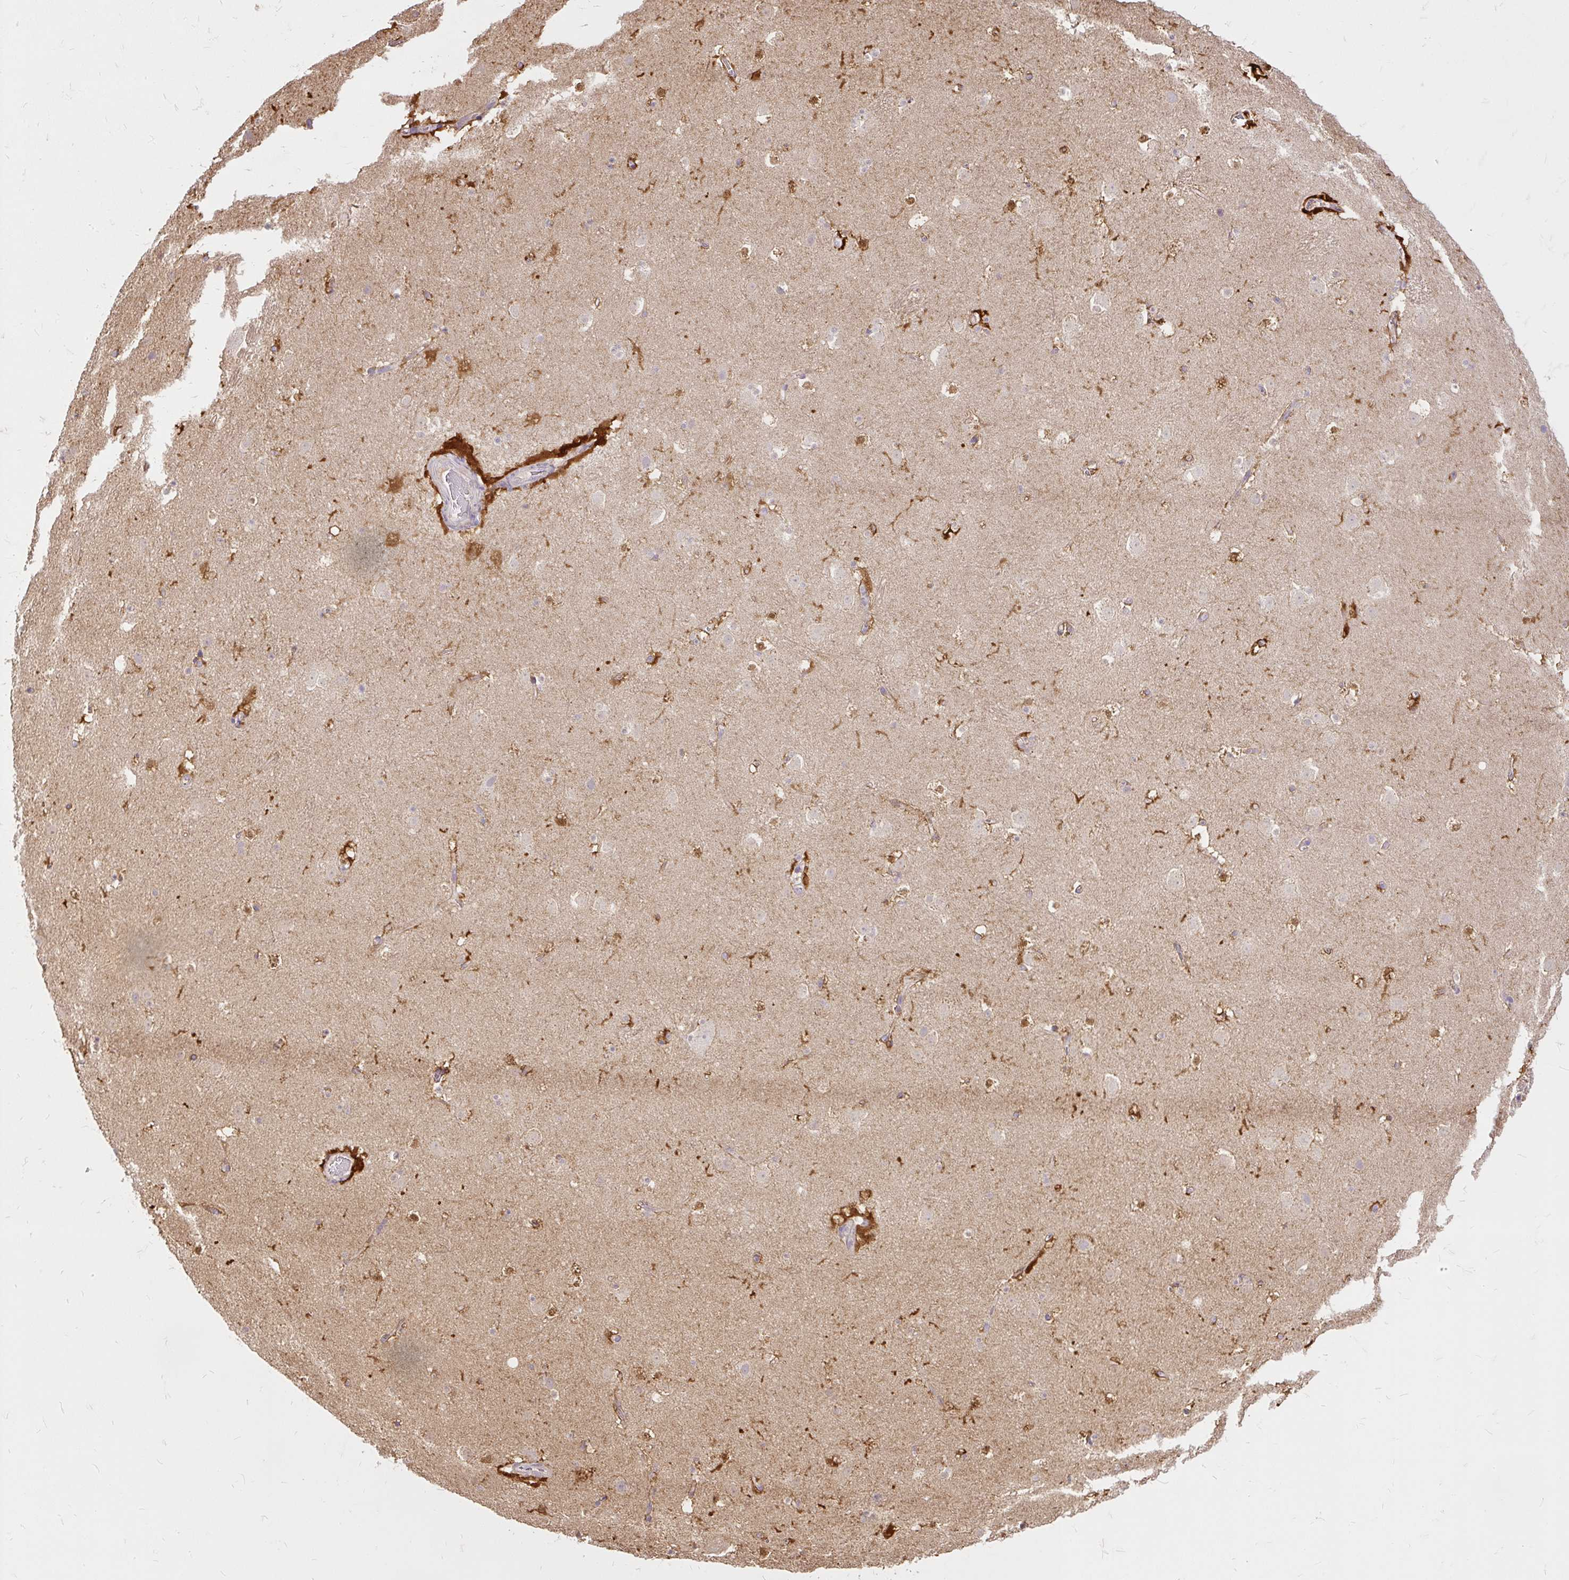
{"staining": {"intensity": "strong", "quantity": "<25%", "location": "cytoplasmic/membranous,nuclear"}, "tissue": "caudate", "cell_type": "Glial cells", "image_type": "normal", "snomed": [{"axis": "morphology", "description": "Normal tissue, NOS"}, {"axis": "topography", "description": "Lateral ventricle wall"}], "caption": "A micrograph showing strong cytoplasmic/membranous,nuclear expression in approximately <25% of glial cells in normal caudate, as visualized by brown immunohistochemical staining.", "gene": "AP5S1", "patient": {"sex": "male", "age": 37}}